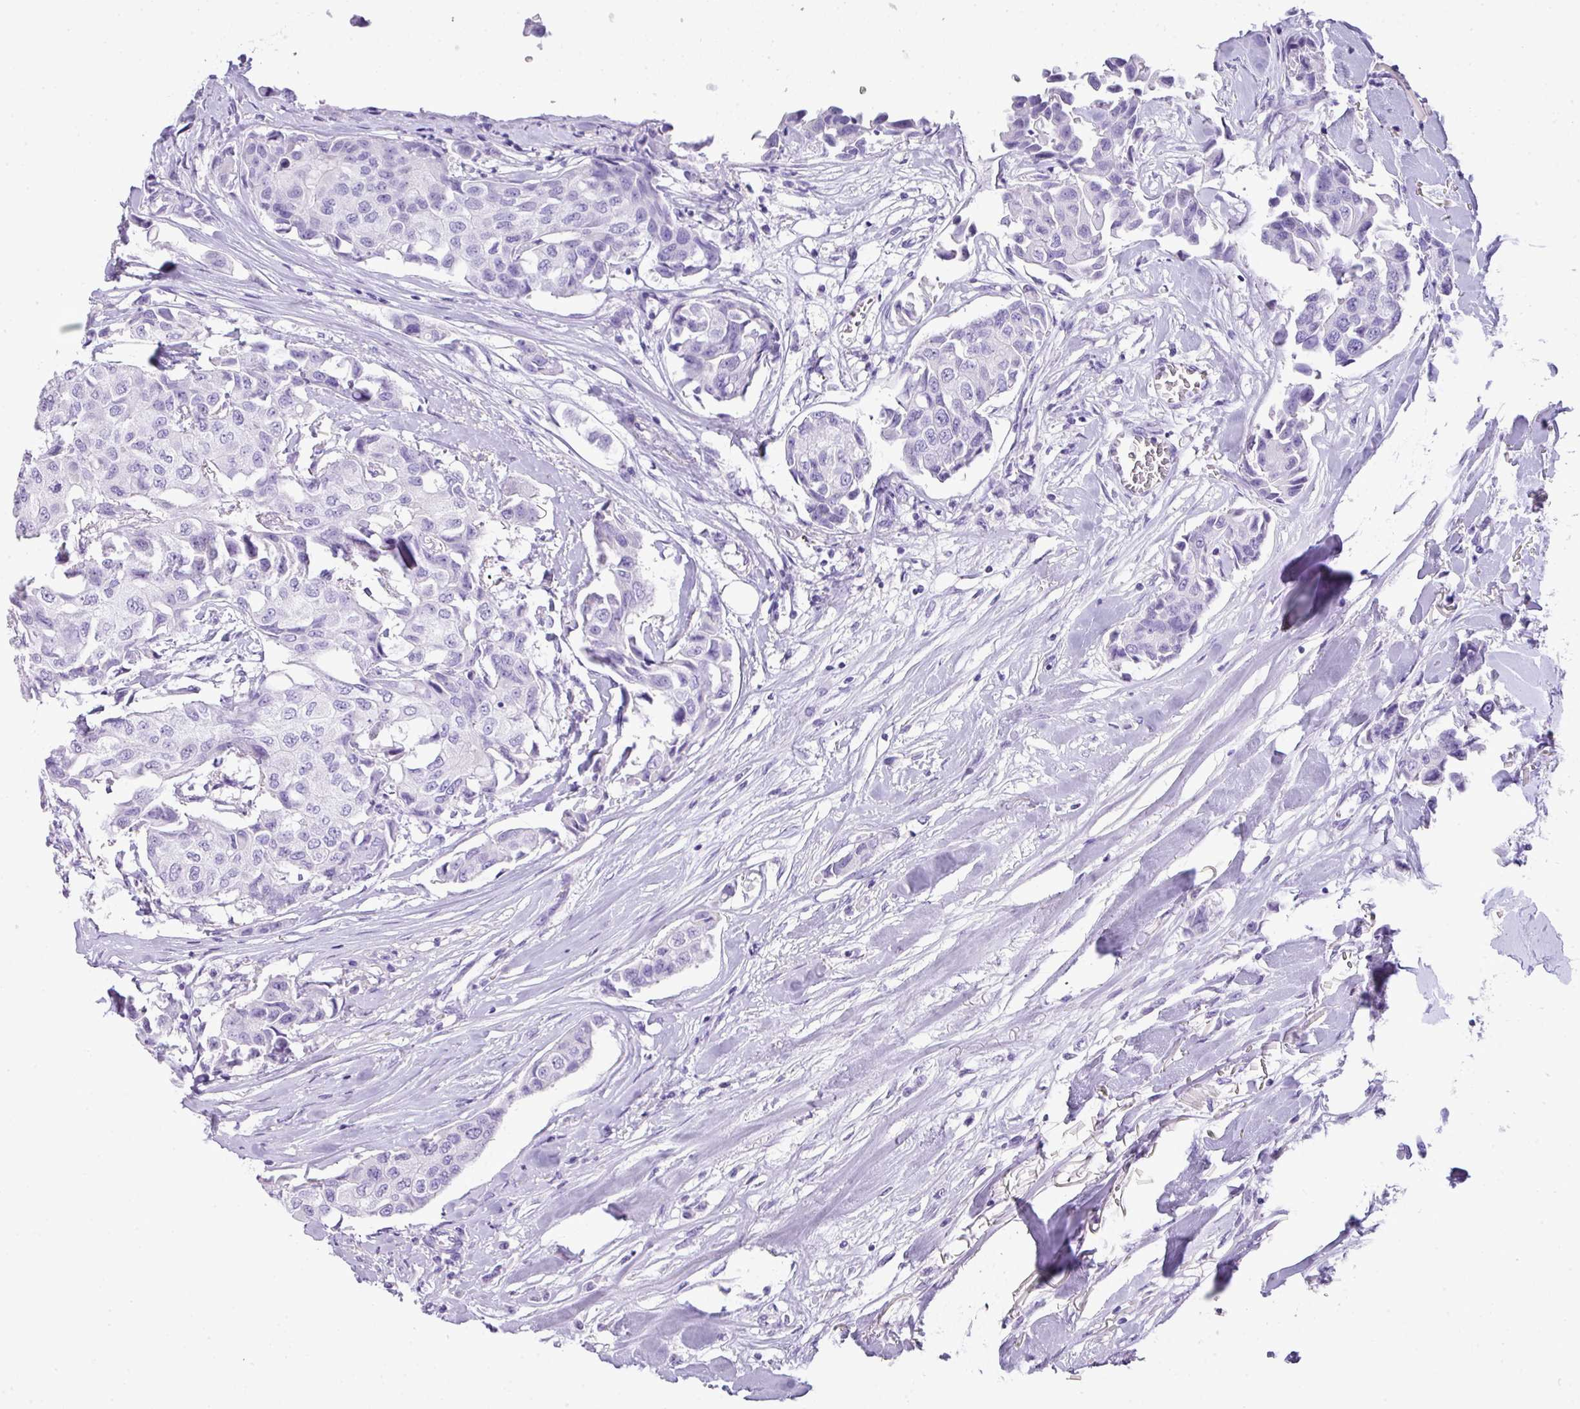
{"staining": {"intensity": "negative", "quantity": "none", "location": "none"}, "tissue": "breast cancer", "cell_type": "Tumor cells", "image_type": "cancer", "snomed": [{"axis": "morphology", "description": "Duct carcinoma"}, {"axis": "topography", "description": "Breast"}], "caption": "The photomicrograph exhibits no staining of tumor cells in breast cancer (invasive ductal carcinoma). (DAB IHC visualized using brightfield microscopy, high magnification).", "gene": "TNP1", "patient": {"sex": "female", "age": 80}}